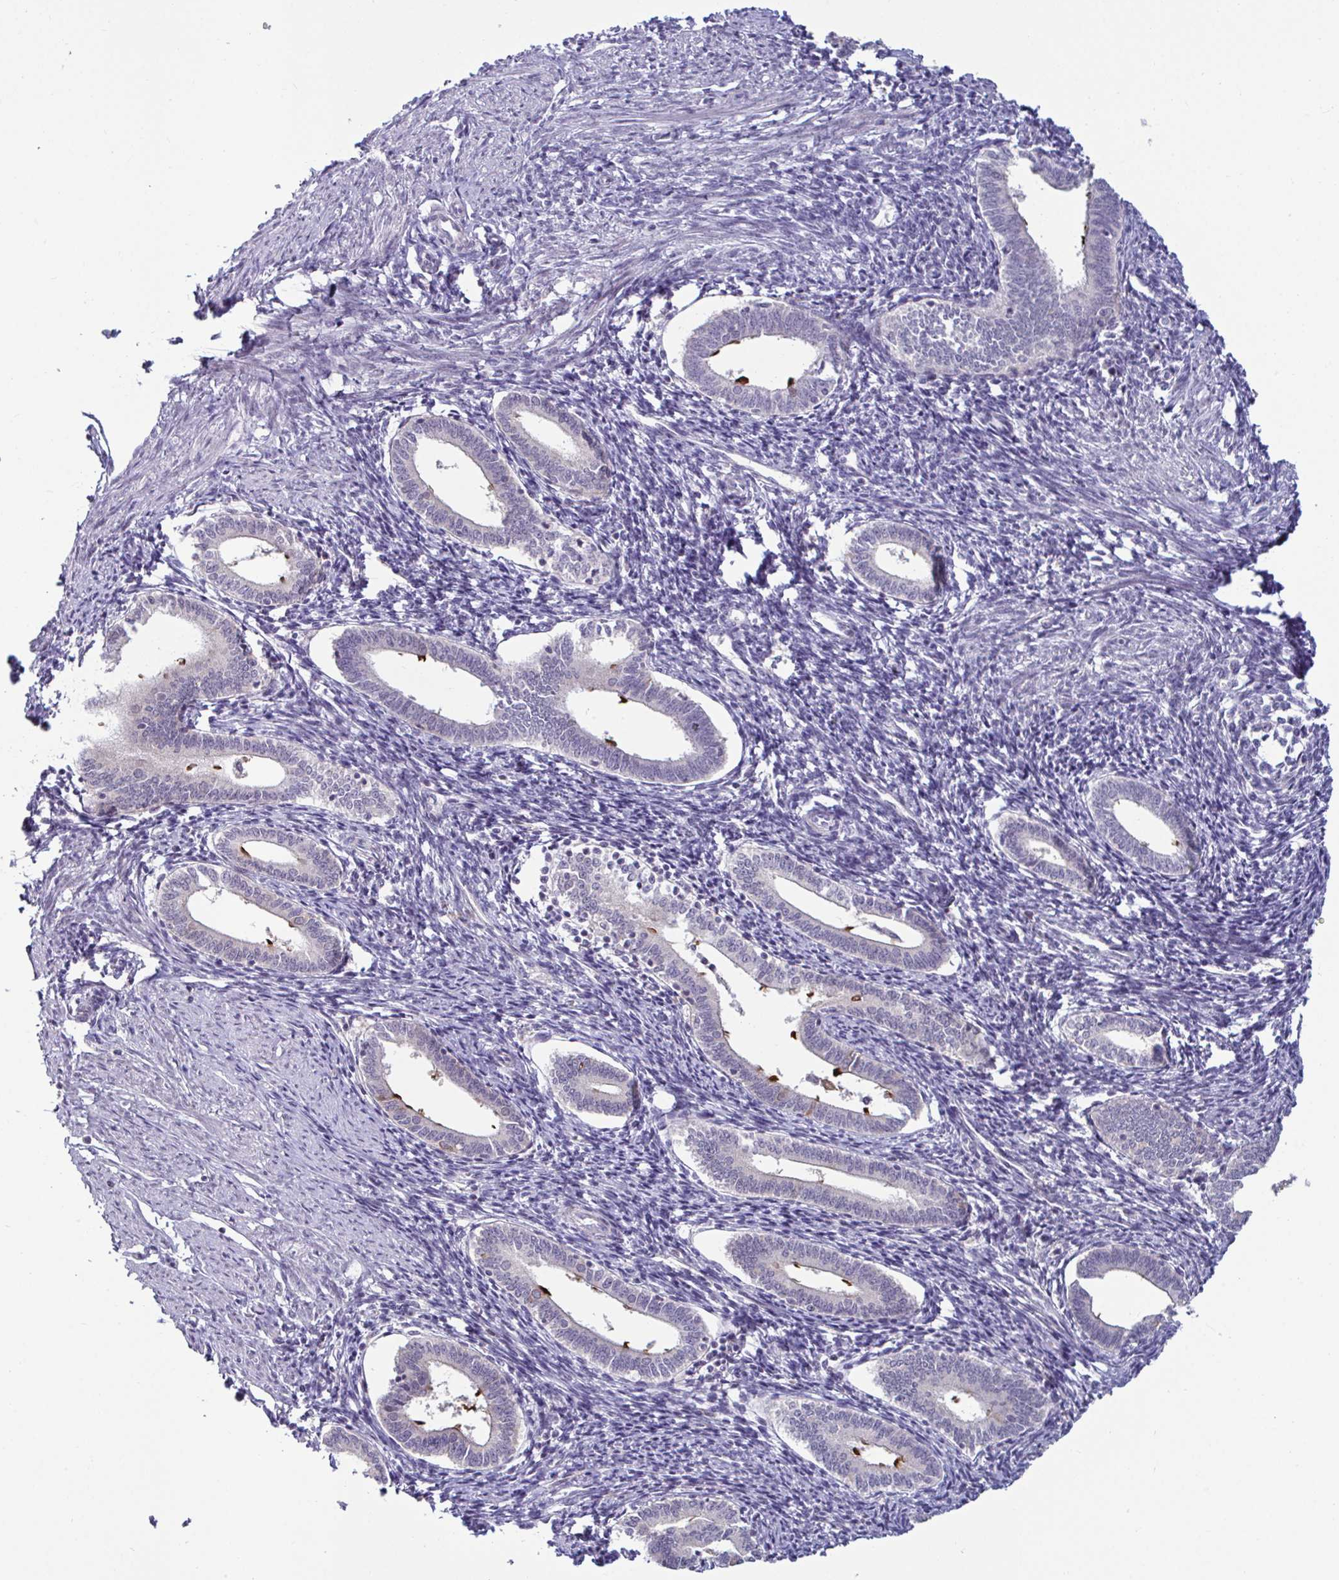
{"staining": {"intensity": "negative", "quantity": "none", "location": "none"}, "tissue": "endometrium", "cell_type": "Cells in endometrial stroma", "image_type": "normal", "snomed": [{"axis": "morphology", "description": "Normal tissue, NOS"}, {"axis": "topography", "description": "Endometrium"}], "caption": "There is no significant positivity in cells in endometrial stroma of endometrium. (Brightfield microscopy of DAB immunohistochemistry (IHC) at high magnification).", "gene": "GSTM1", "patient": {"sex": "female", "age": 41}}